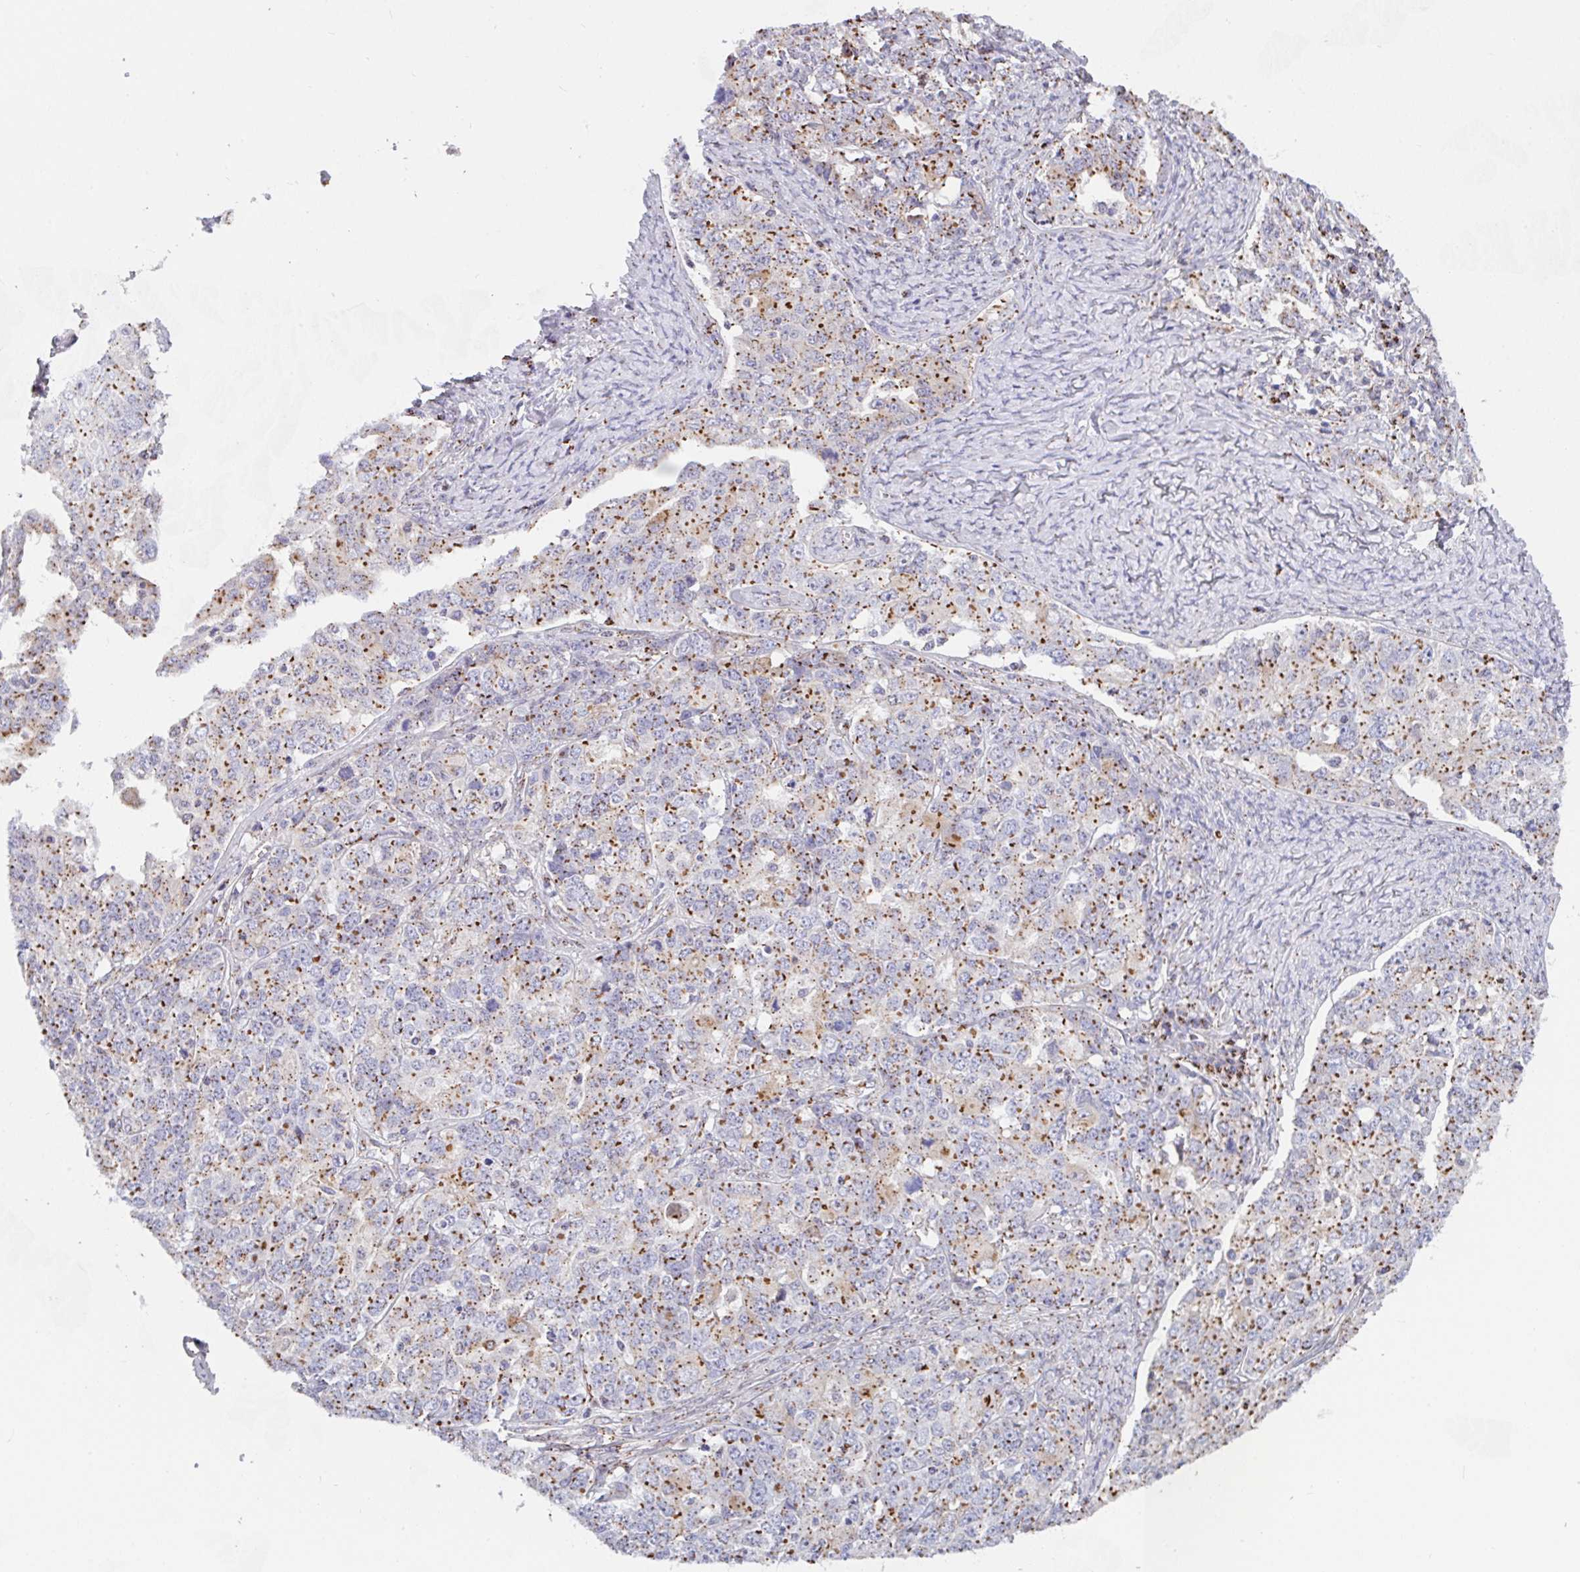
{"staining": {"intensity": "moderate", "quantity": ">75%", "location": "cytoplasmic/membranous"}, "tissue": "ovarian cancer", "cell_type": "Tumor cells", "image_type": "cancer", "snomed": [{"axis": "morphology", "description": "Carcinoma, endometroid"}, {"axis": "topography", "description": "Ovary"}], "caption": "Endometroid carcinoma (ovarian) was stained to show a protein in brown. There is medium levels of moderate cytoplasmic/membranous positivity in about >75% of tumor cells.", "gene": "PROSER3", "patient": {"sex": "female", "age": 62}}